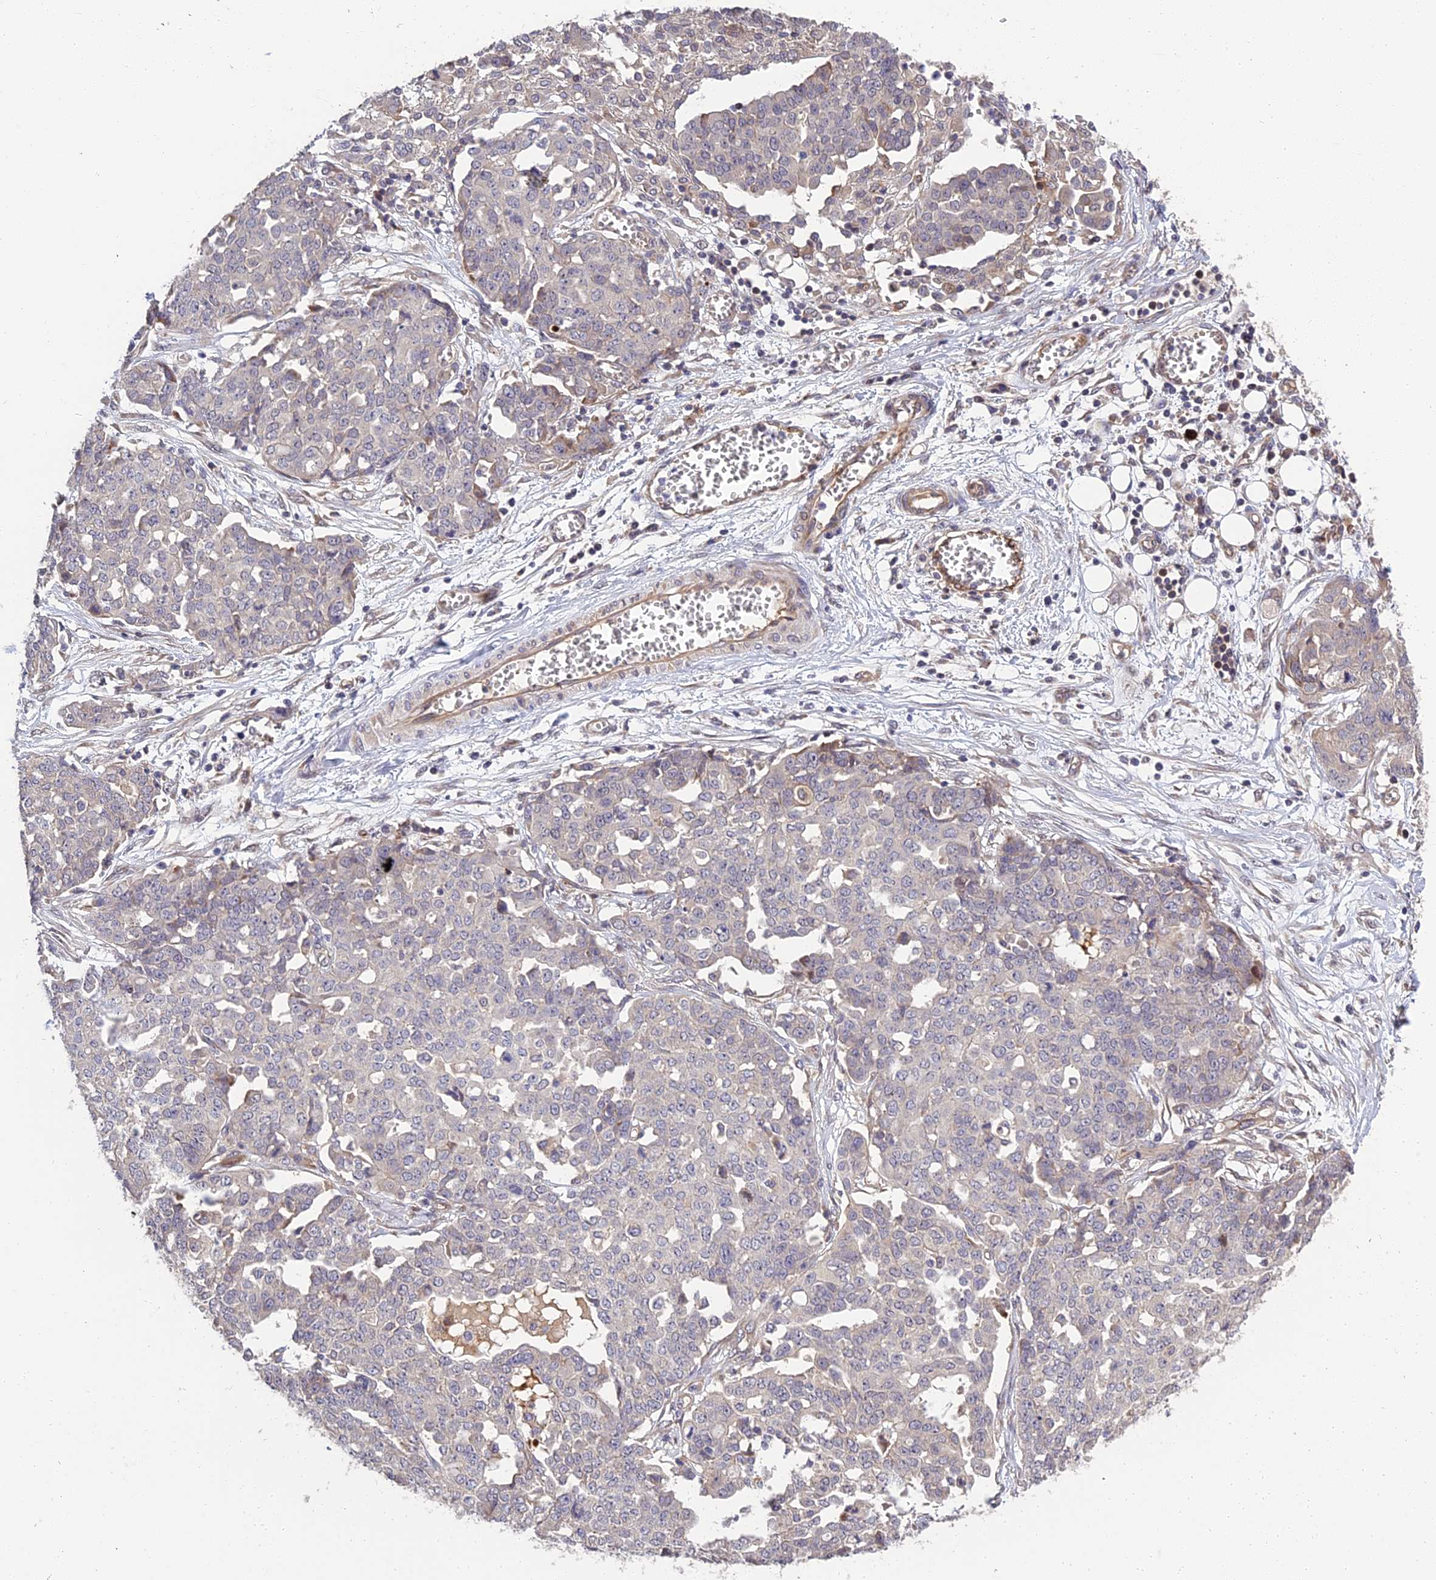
{"staining": {"intensity": "negative", "quantity": "none", "location": "none"}, "tissue": "ovarian cancer", "cell_type": "Tumor cells", "image_type": "cancer", "snomed": [{"axis": "morphology", "description": "Cystadenocarcinoma, serous, NOS"}, {"axis": "topography", "description": "Soft tissue"}, {"axis": "topography", "description": "Ovary"}], "caption": "The image shows no staining of tumor cells in ovarian cancer.", "gene": "MFSD2A", "patient": {"sex": "female", "age": 57}}